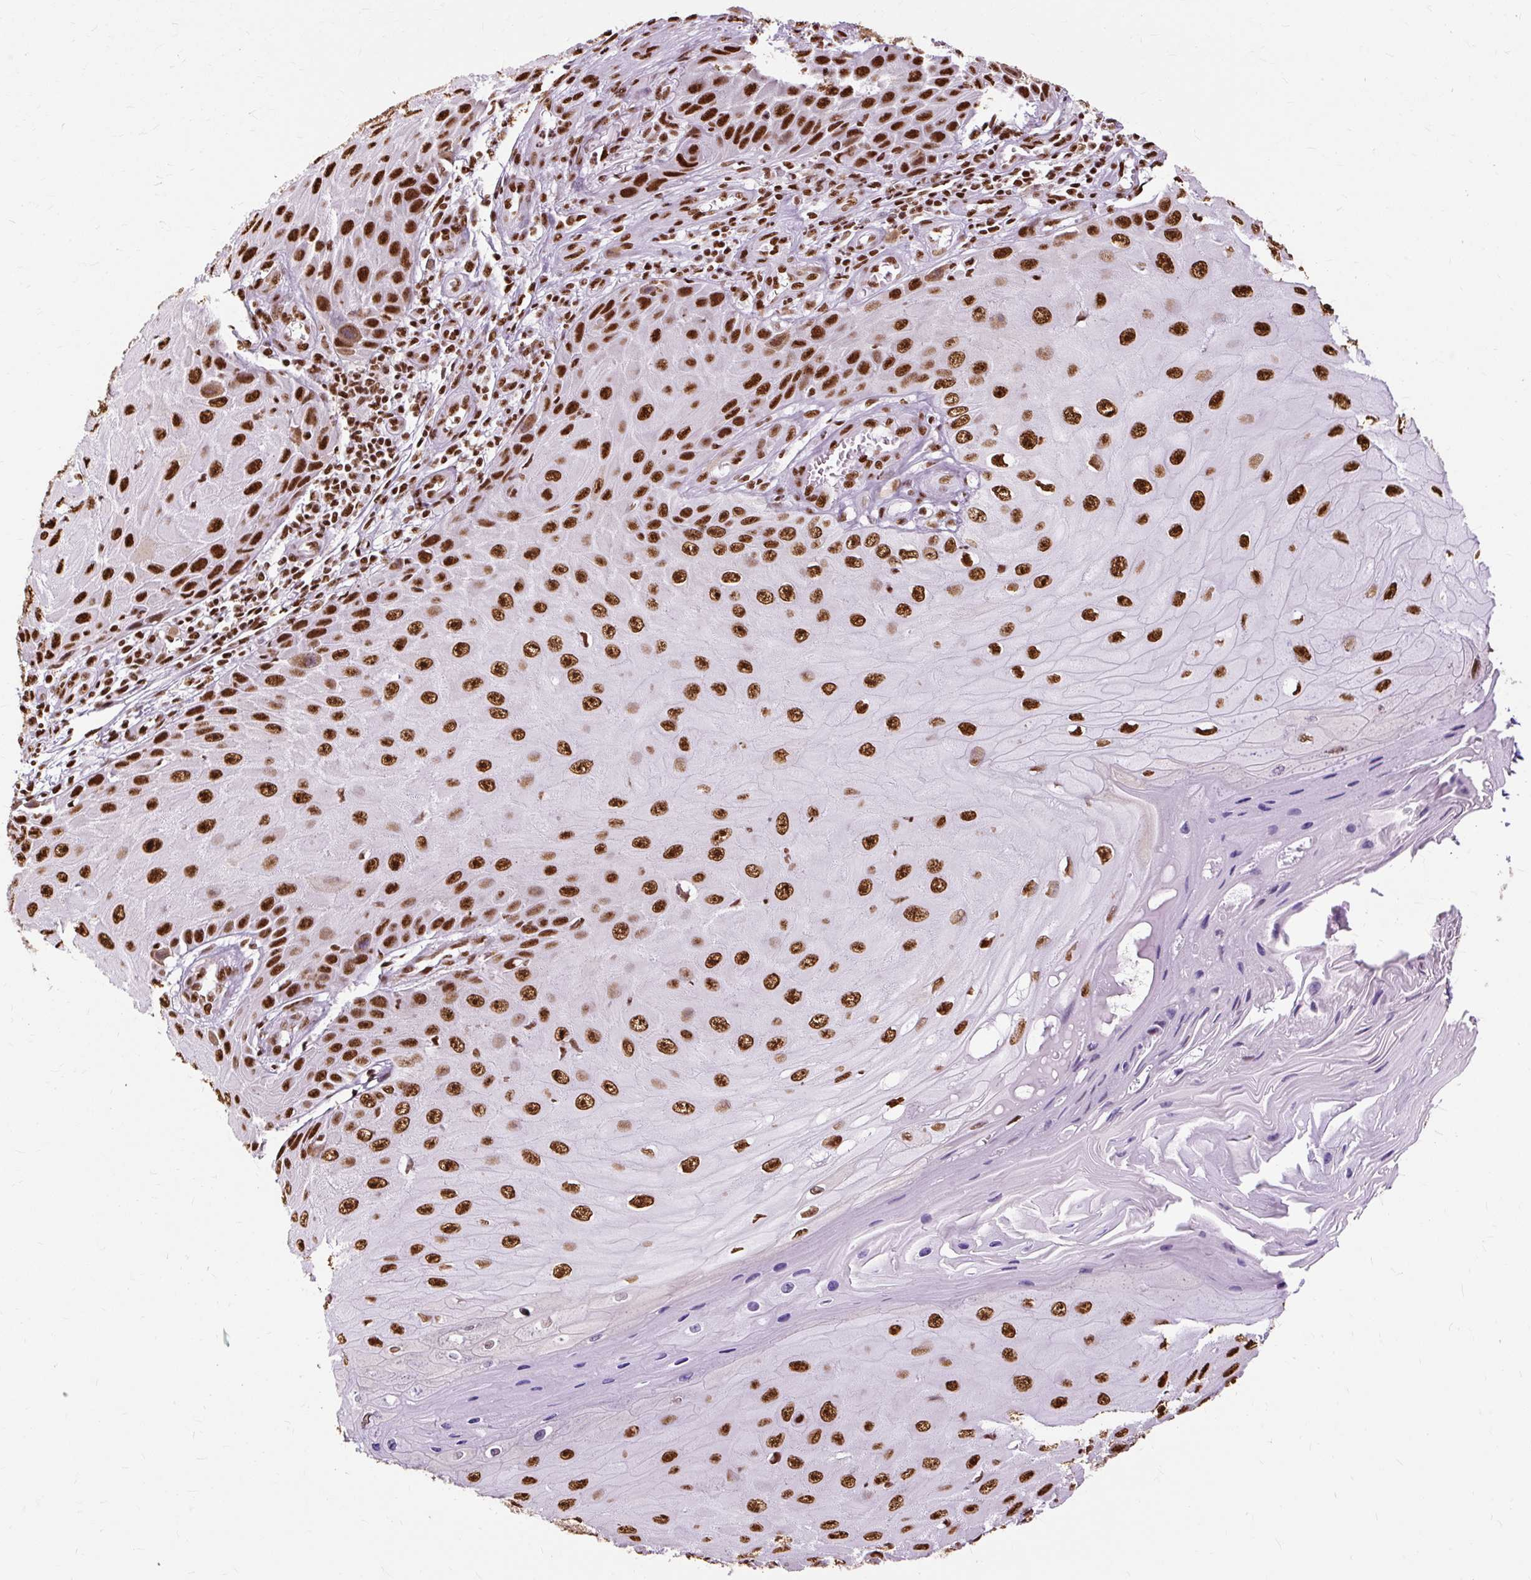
{"staining": {"intensity": "strong", "quantity": ">75%", "location": "nuclear"}, "tissue": "skin cancer", "cell_type": "Tumor cells", "image_type": "cancer", "snomed": [{"axis": "morphology", "description": "Squamous cell carcinoma, NOS"}, {"axis": "topography", "description": "Skin"}], "caption": "Protein expression analysis of human skin cancer reveals strong nuclear expression in approximately >75% of tumor cells.", "gene": "XRCC6", "patient": {"sex": "female", "age": 73}}